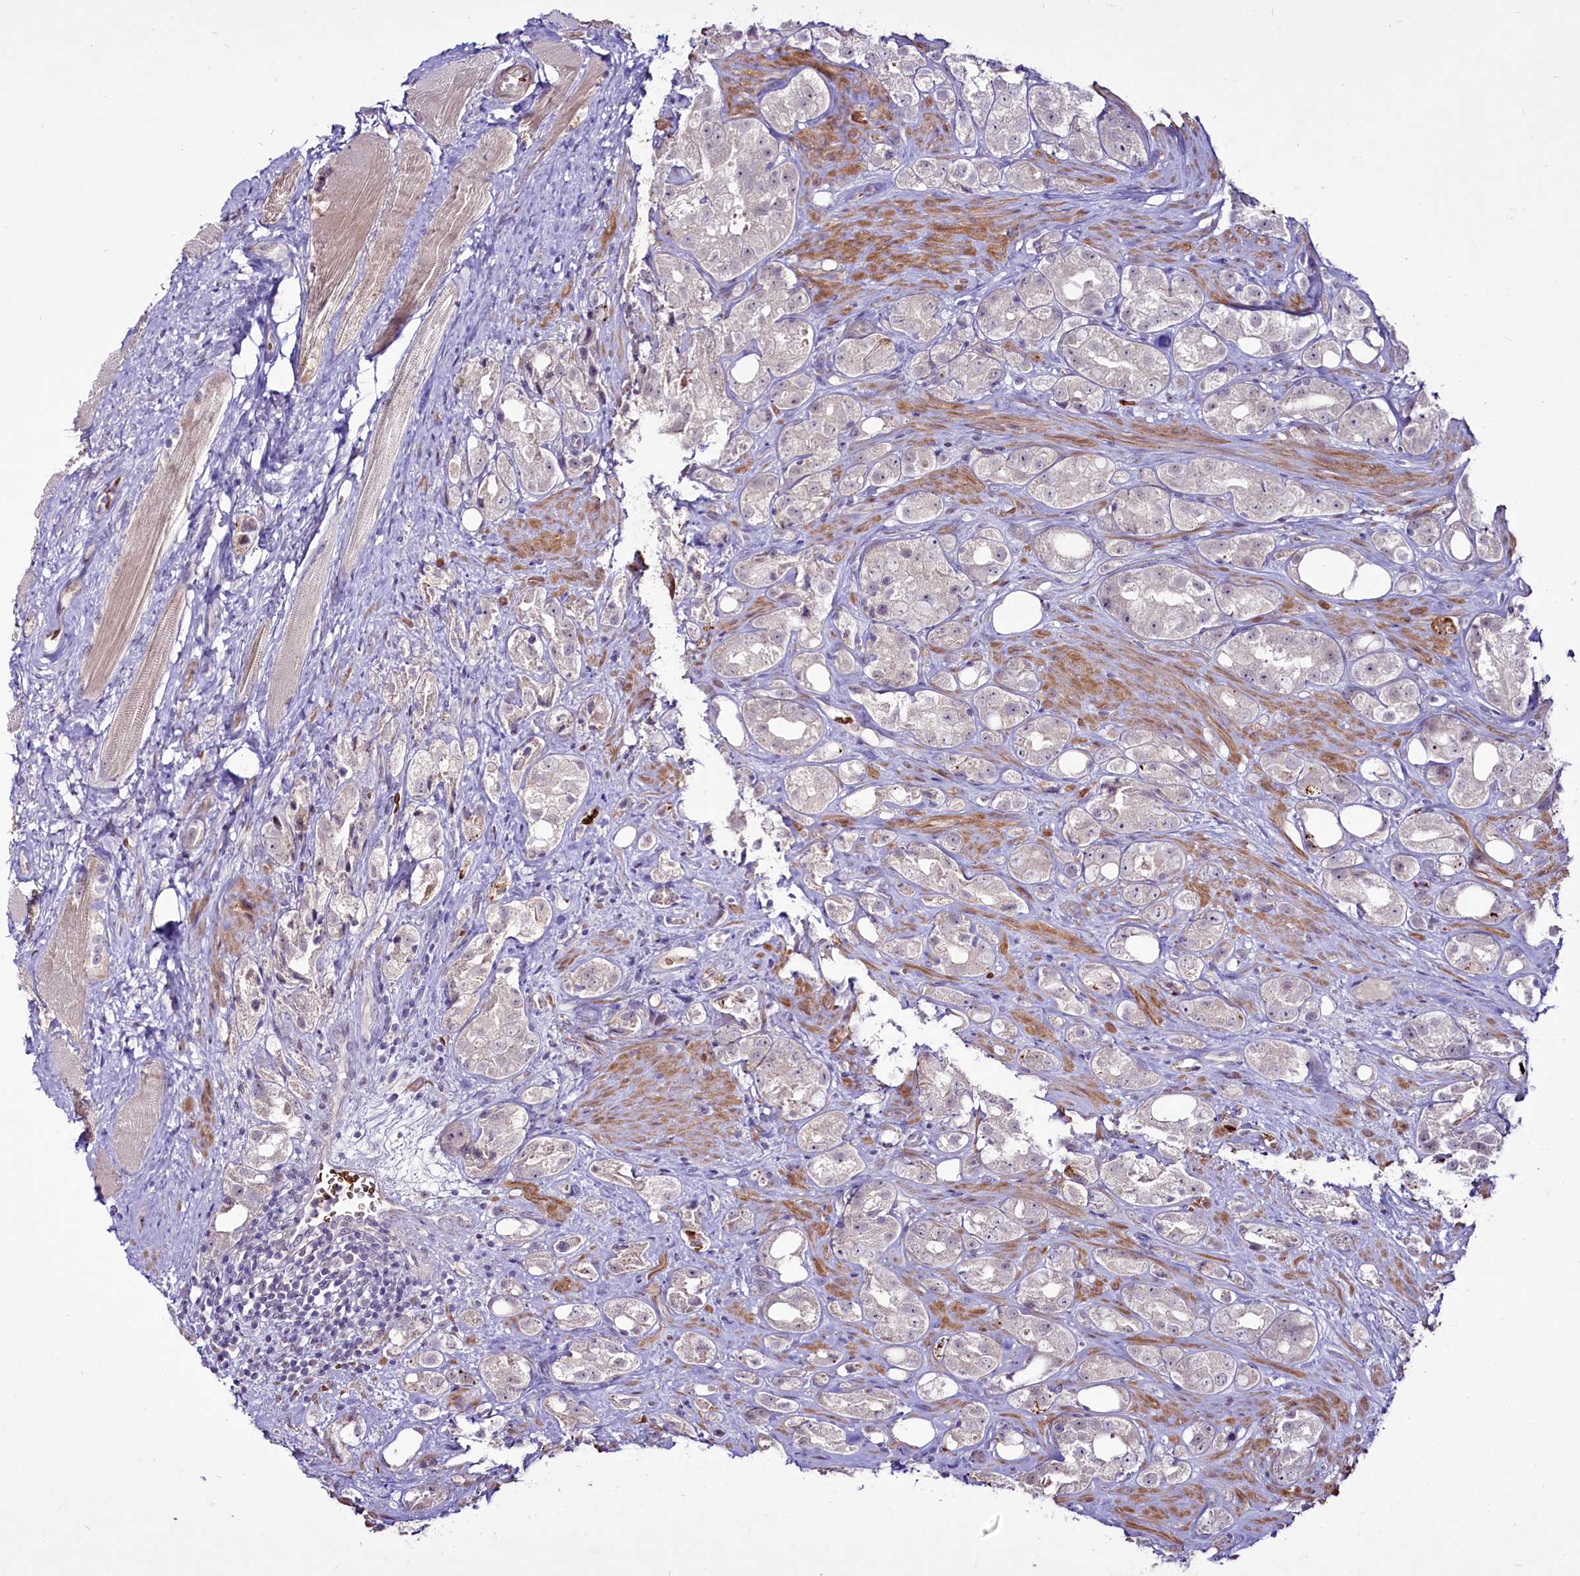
{"staining": {"intensity": "negative", "quantity": "none", "location": "none"}, "tissue": "prostate cancer", "cell_type": "Tumor cells", "image_type": "cancer", "snomed": [{"axis": "morphology", "description": "Adenocarcinoma, NOS"}, {"axis": "topography", "description": "Prostate"}], "caption": "Immunohistochemistry histopathology image of prostate cancer stained for a protein (brown), which exhibits no staining in tumor cells.", "gene": "SUSD3", "patient": {"sex": "male", "age": 79}}